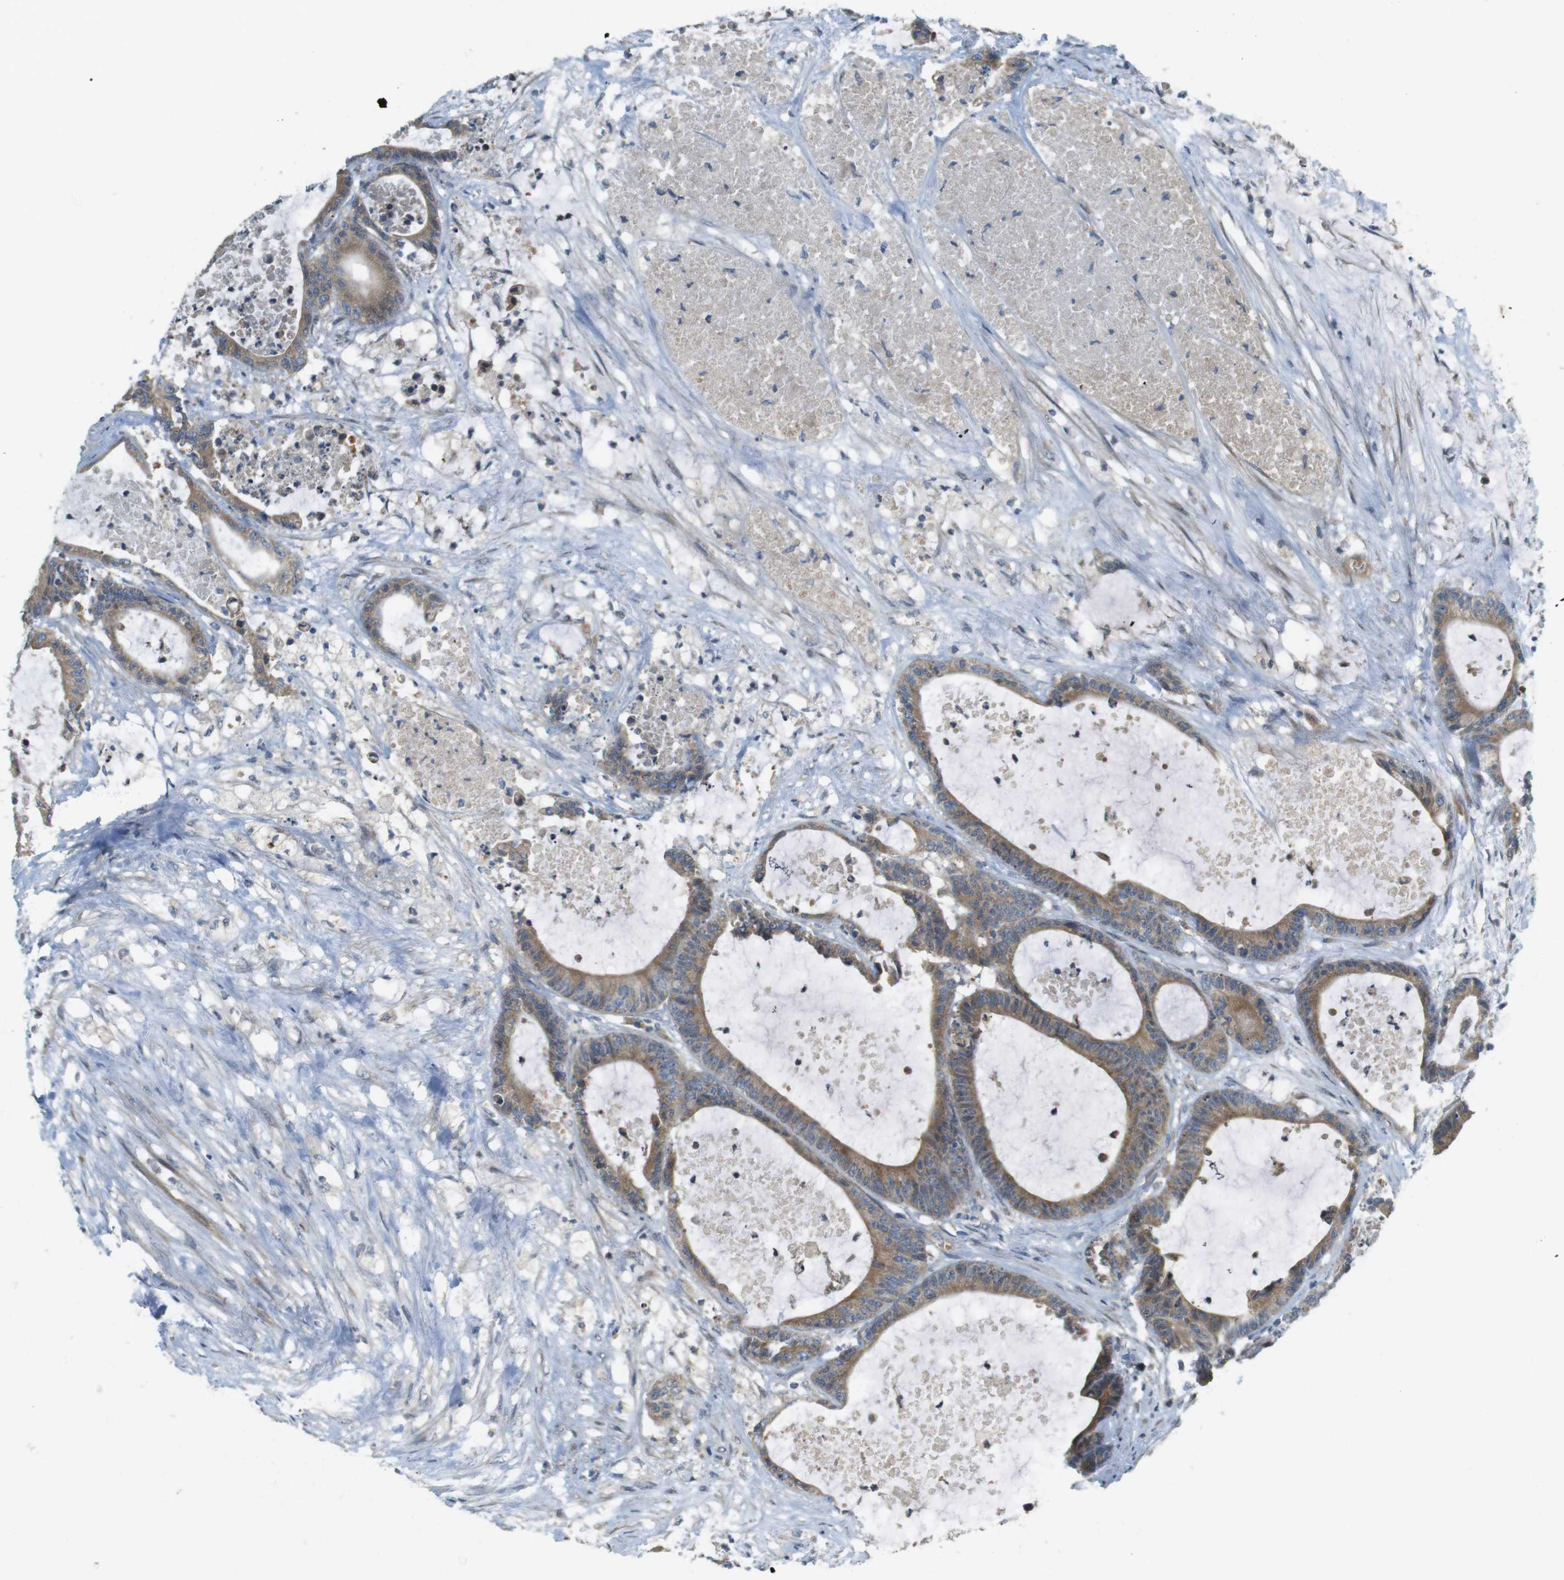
{"staining": {"intensity": "moderate", "quantity": ">75%", "location": "cytoplasmic/membranous"}, "tissue": "colorectal cancer", "cell_type": "Tumor cells", "image_type": "cancer", "snomed": [{"axis": "morphology", "description": "Adenocarcinoma, NOS"}, {"axis": "topography", "description": "Colon"}], "caption": "Immunohistochemical staining of human colorectal cancer demonstrates medium levels of moderate cytoplasmic/membranous positivity in about >75% of tumor cells.", "gene": "CLTC", "patient": {"sex": "female", "age": 84}}